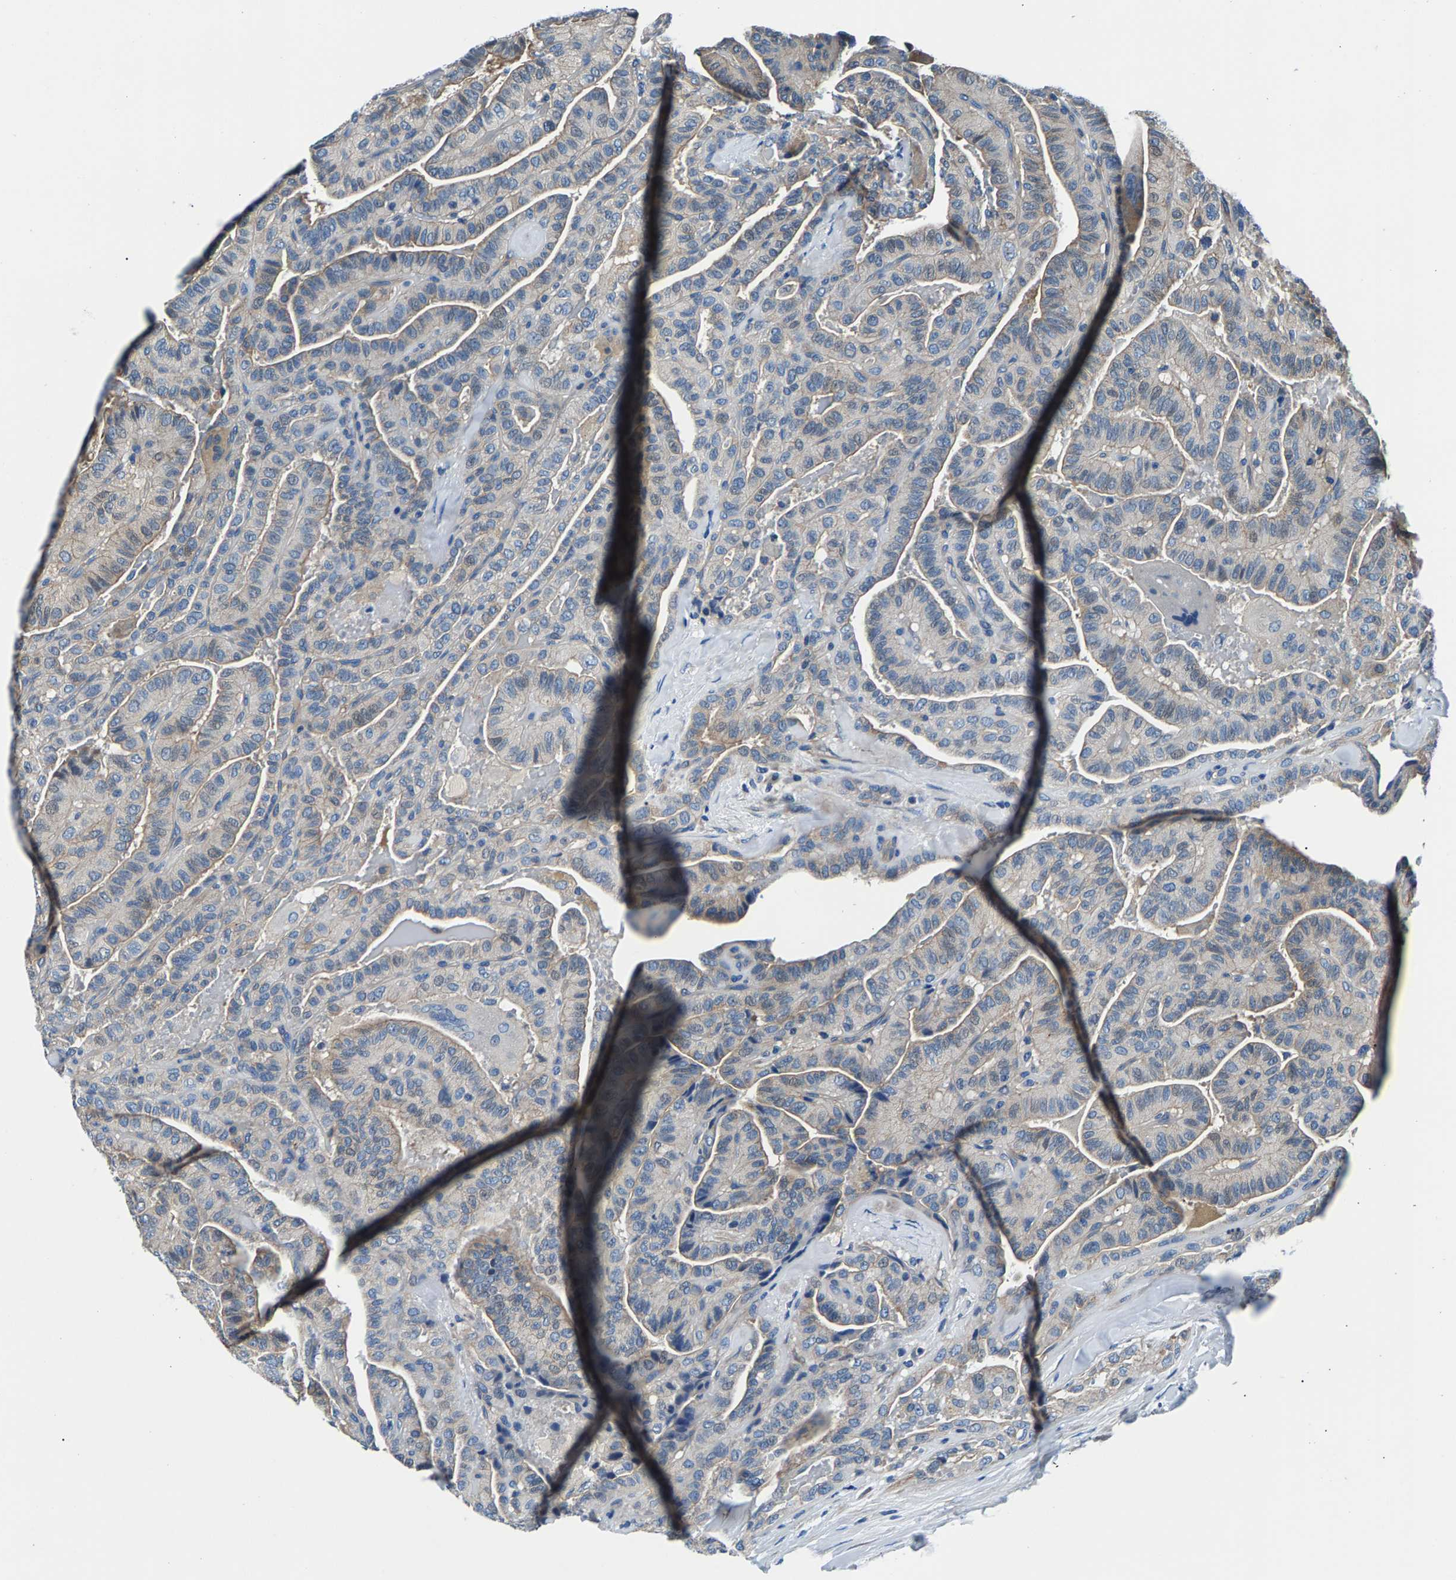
{"staining": {"intensity": "weak", "quantity": ">75%", "location": "cytoplasmic/membranous"}, "tissue": "thyroid cancer", "cell_type": "Tumor cells", "image_type": "cancer", "snomed": [{"axis": "morphology", "description": "Papillary adenocarcinoma, NOS"}, {"axis": "topography", "description": "Thyroid gland"}], "caption": "Thyroid cancer tissue exhibits weak cytoplasmic/membranous expression in about >75% of tumor cells", "gene": "CDRT4", "patient": {"sex": "male", "age": 77}}